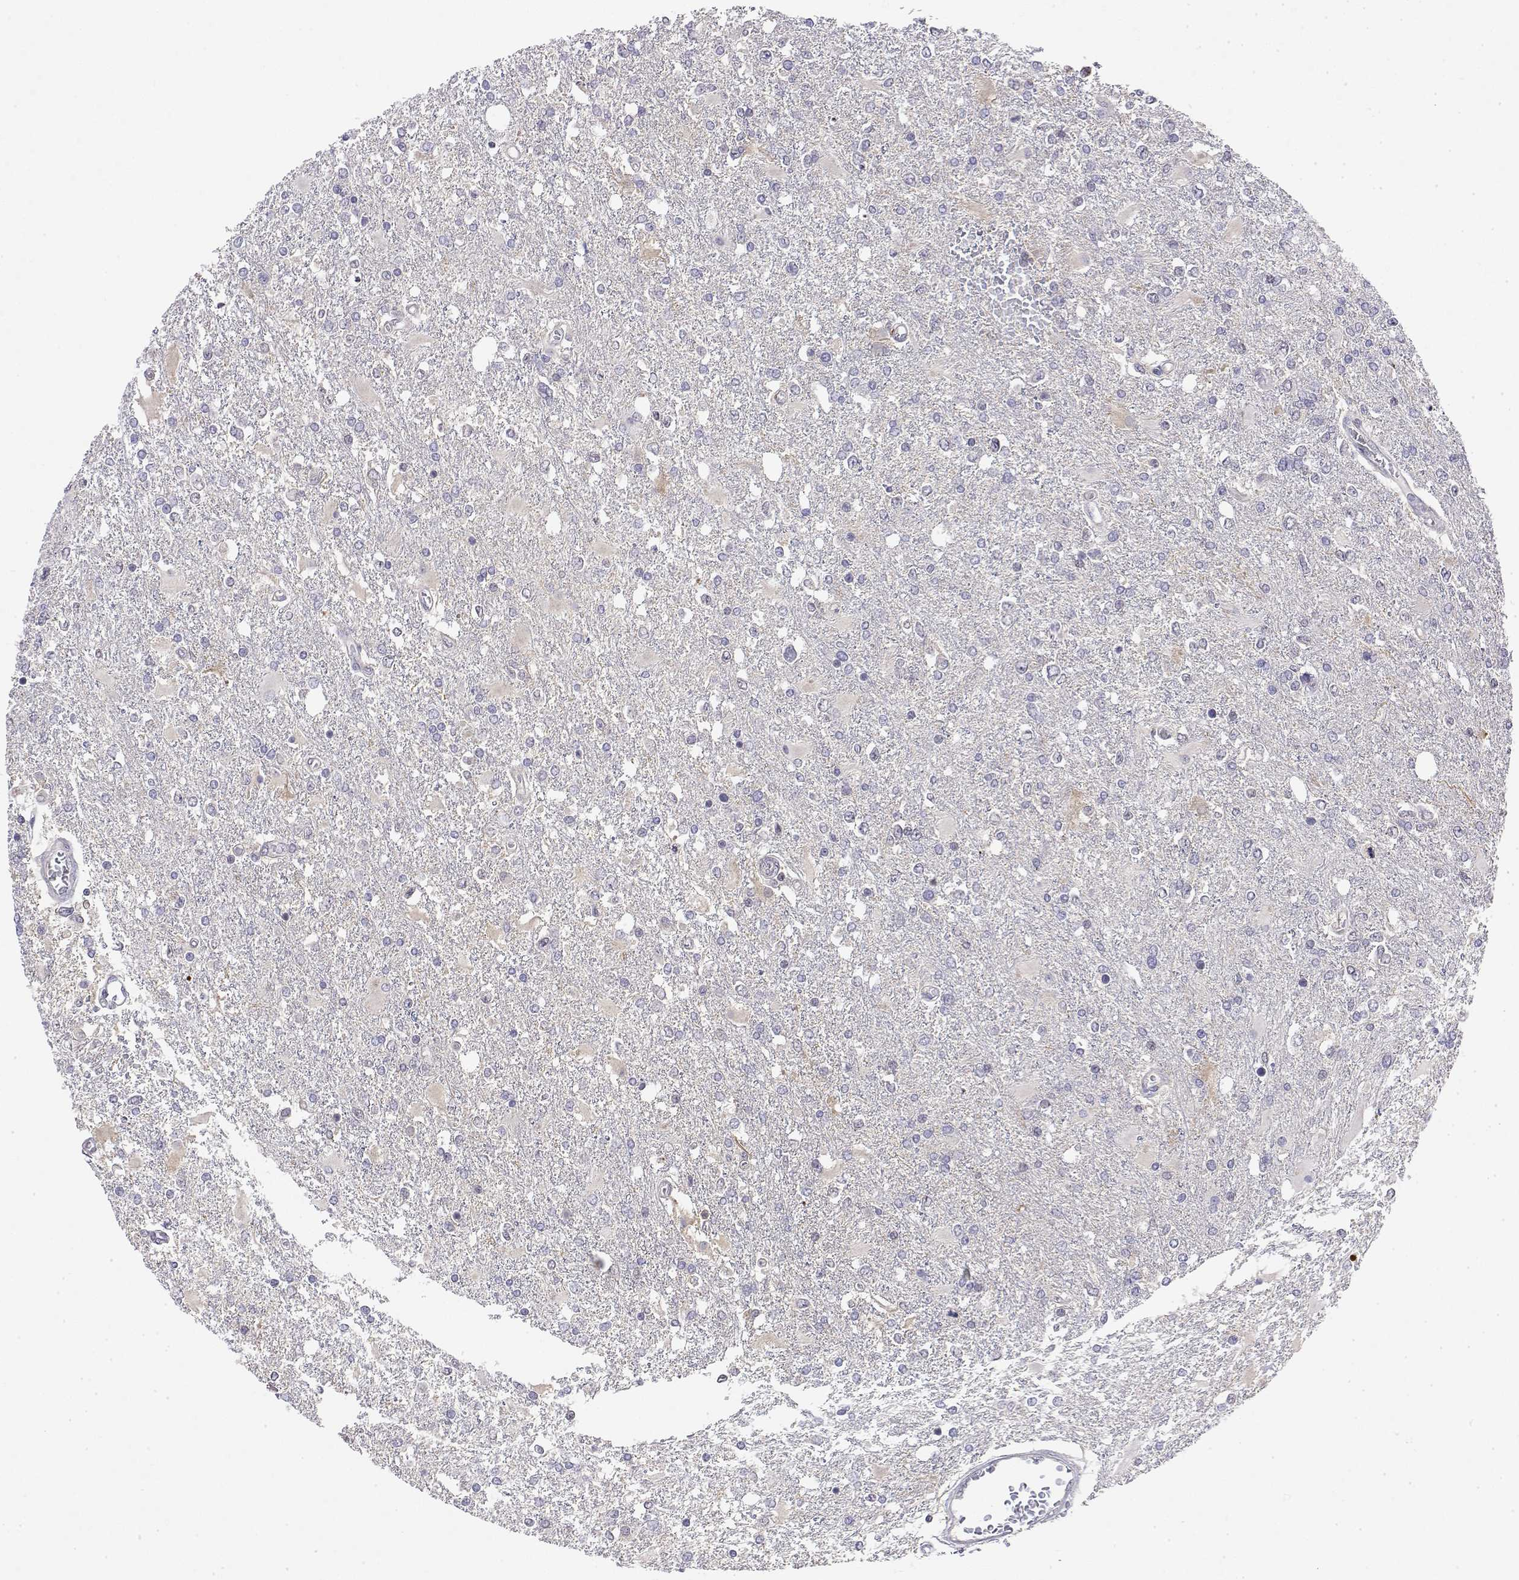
{"staining": {"intensity": "negative", "quantity": "none", "location": "none"}, "tissue": "glioma", "cell_type": "Tumor cells", "image_type": "cancer", "snomed": [{"axis": "morphology", "description": "Glioma, malignant, High grade"}, {"axis": "topography", "description": "Cerebral cortex"}], "caption": "High magnification brightfield microscopy of high-grade glioma (malignant) stained with DAB (brown) and counterstained with hematoxylin (blue): tumor cells show no significant expression.", "gene": "IGFBP4", "patient": {"sex": "male", "age": 79}}